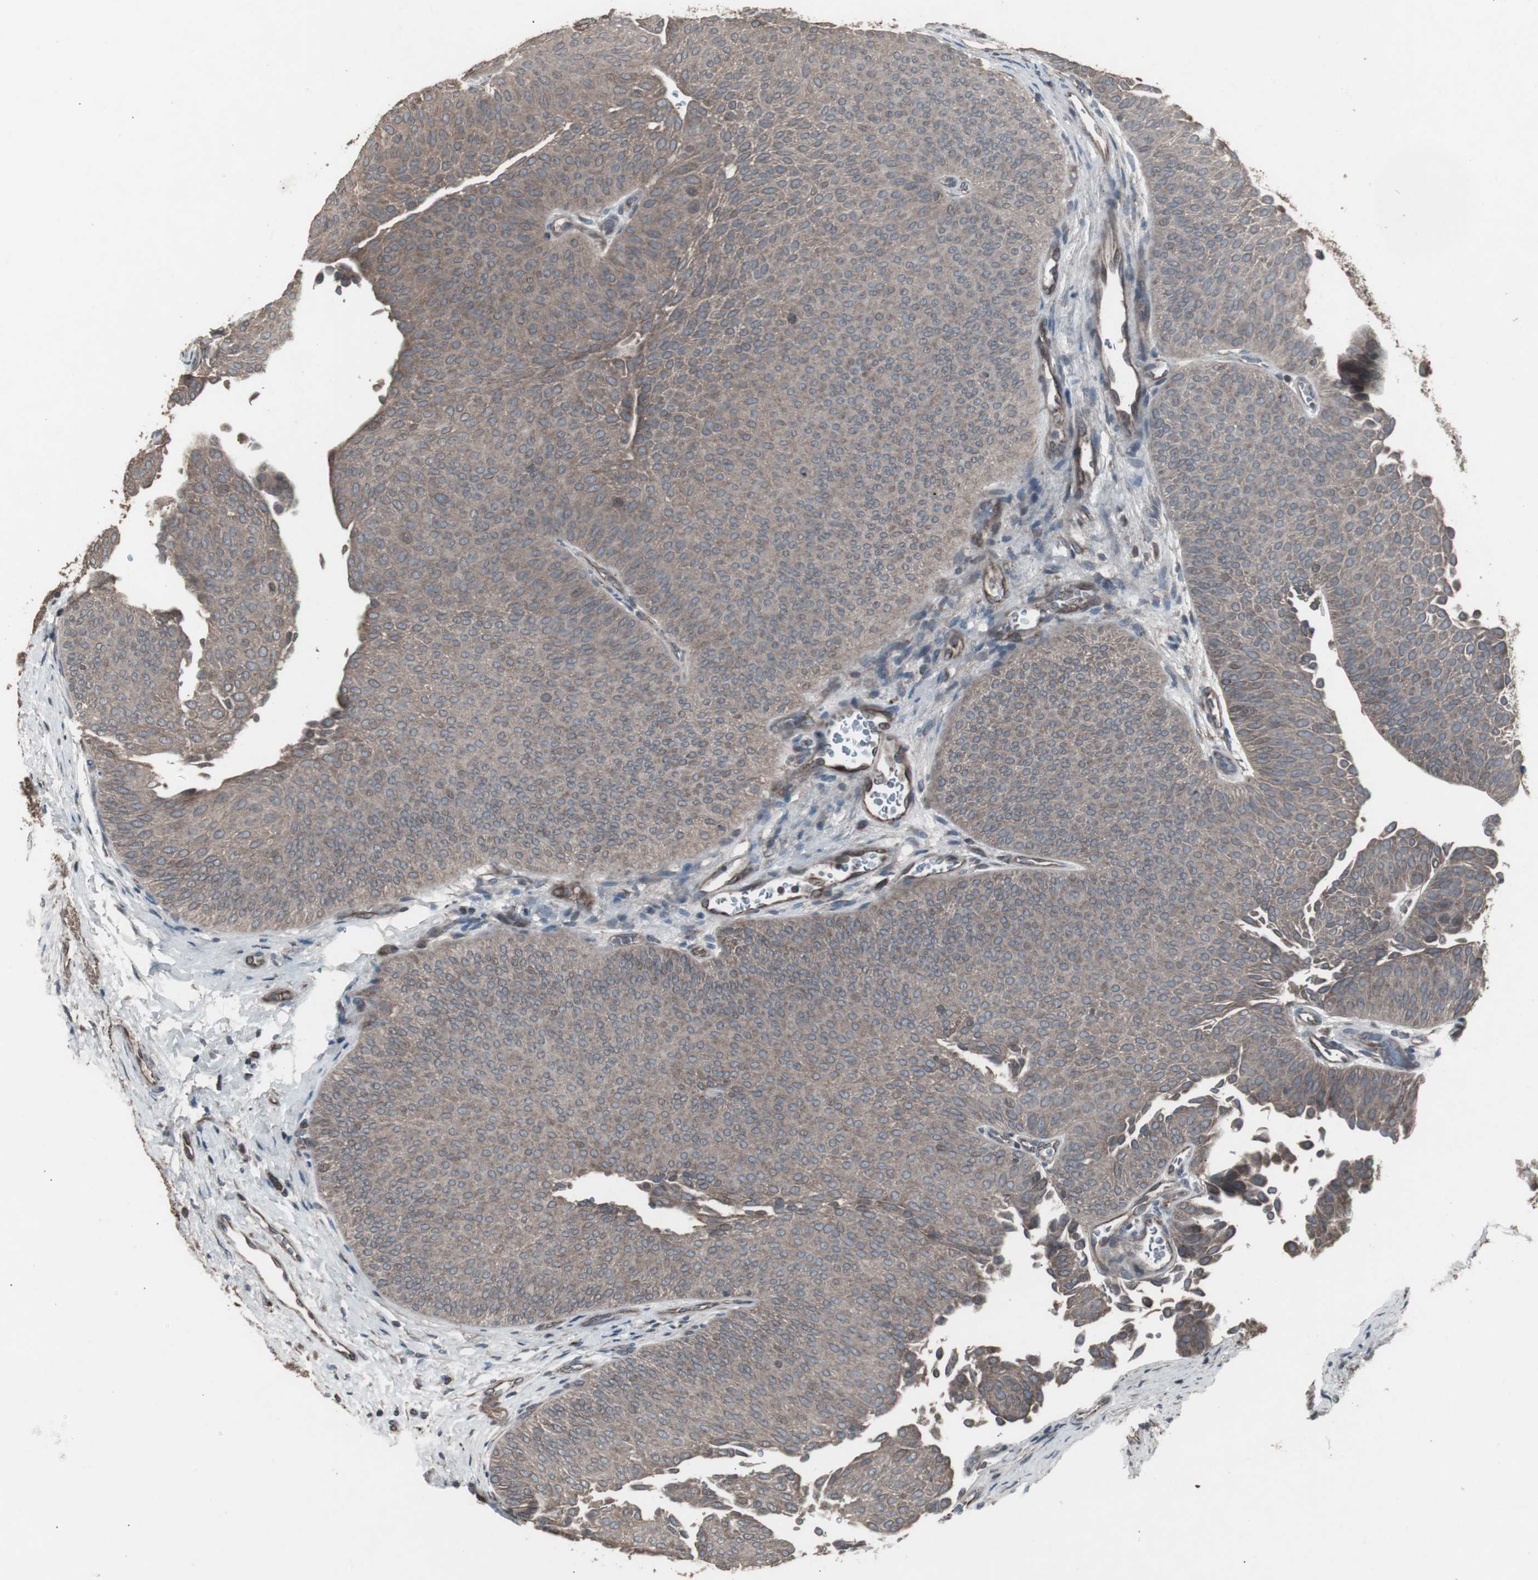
{"staining": {"intensity": "weak", "quantity": ">75%", "location": "cytoplasmic/membranous"}, "tissue": "urothelial cancer", "cell_type": "Tumor cells", "image_type": "cancer", "snomed": [{"axis": "morphology", "description": "Urothelial carcinoma, Low grade"}, {"axis": "topography", "description": "Urinary bladder"}], "caption": "Urothelial cancer stained with a protein marker shows weak staining in tumor cells.", "gene": "SSTR2", "patient": {"sex": "female", "age": 60}}